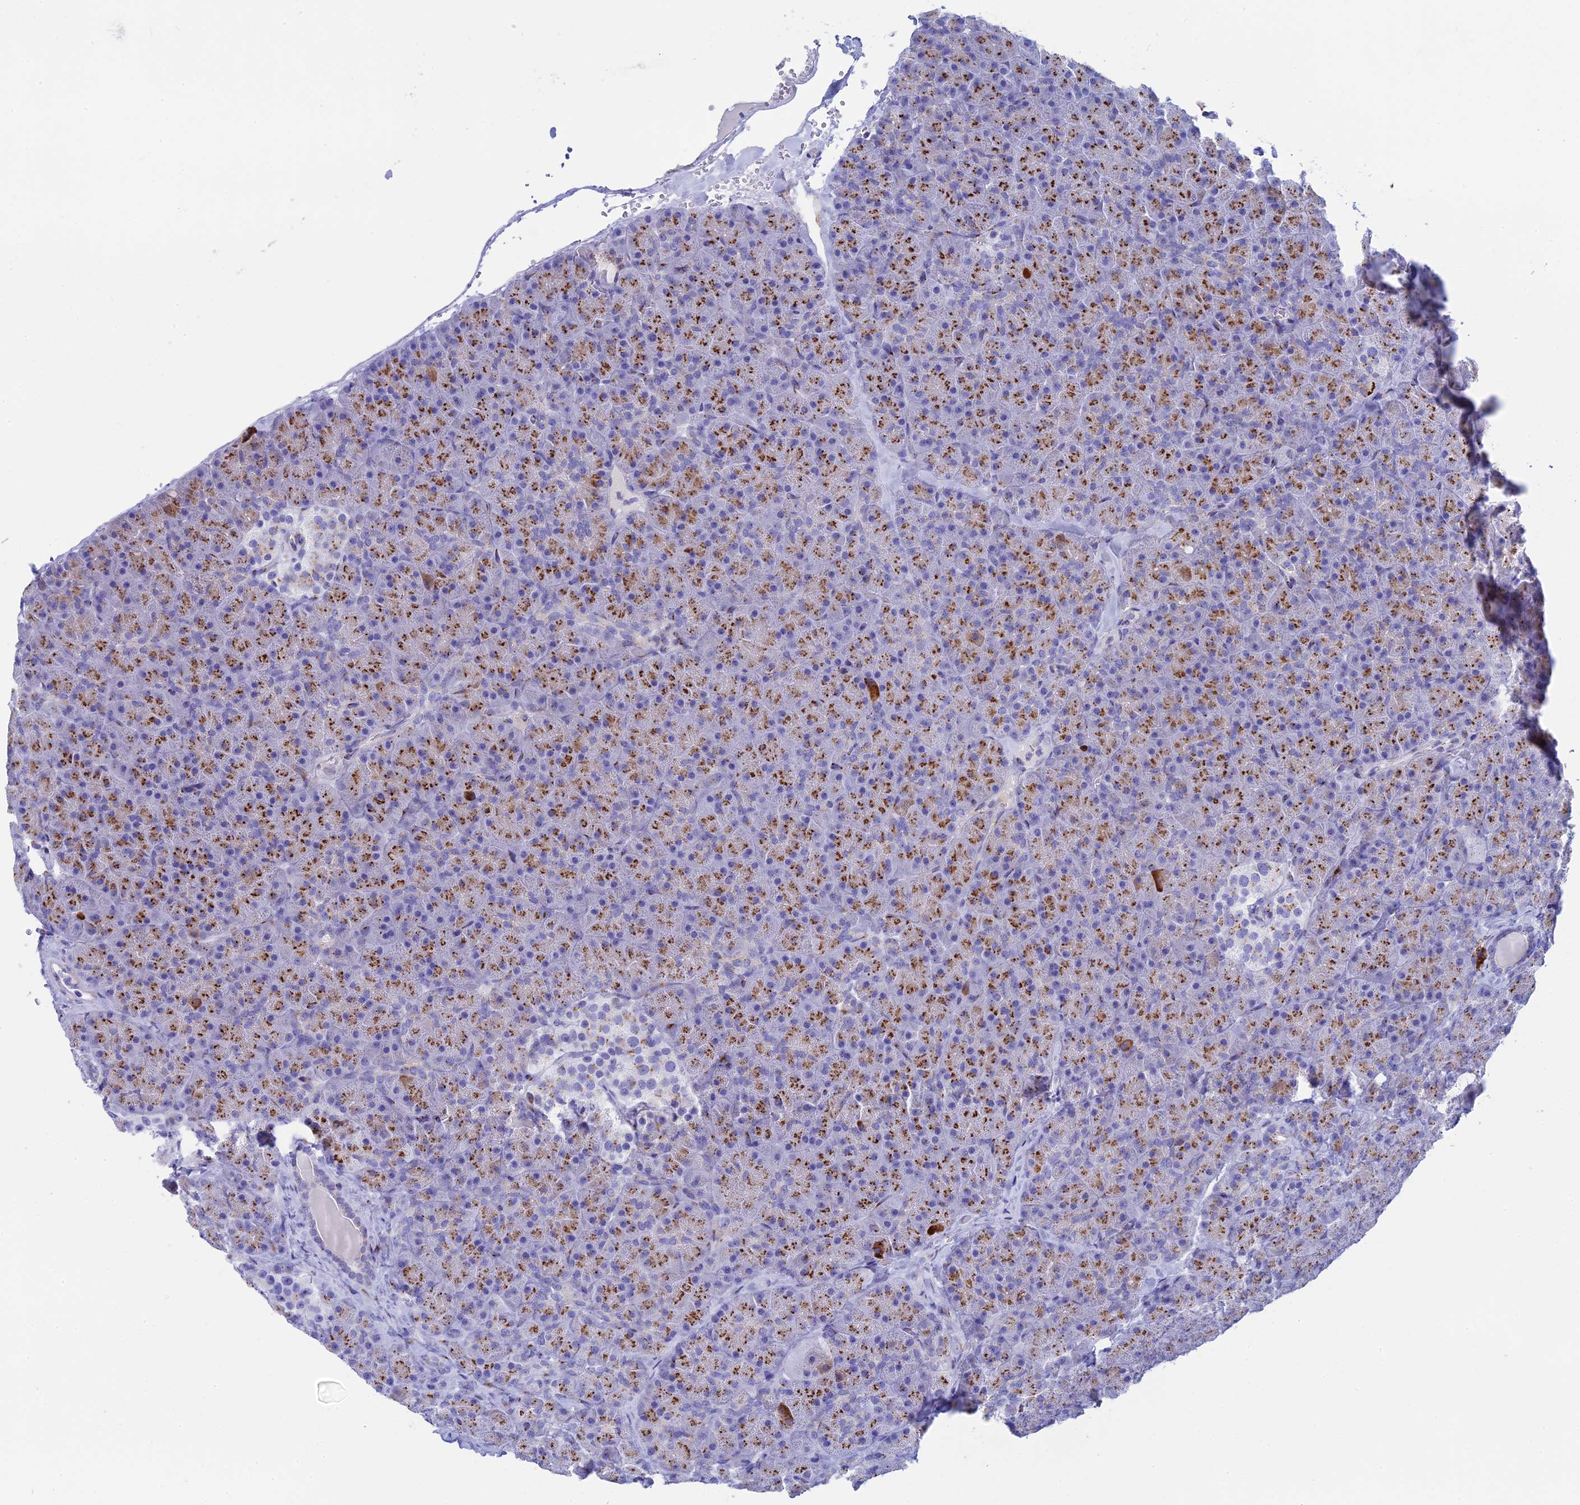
{"staining": {"intensity": "moderate", "quantity": ">75%", "location": "cytoplasmic/membranous"}, "tissue": "pancreas", "cell_type": "Exocrine glandular cells", "image_type": "normal", "snomed": [{"axis": "morphology", "description": "Normal tissue, NOS"}, {"axis": "topography", "description": "Pancreas"}], "caption": "DAB (3,3'-diaminobenzidine) immunohistochemical staining of normal pancreas demonstrates moderate cytoplasmic/membranous protein expression in approximately >75% of exocrine glandular cells. The protein of interest is stained brown, and the nuclei are stained in blue (DAB (3,3'-diaminobenzidine) IHC with brightfield microscopy, high magnification).", "gene": "ERICH4", "patient": {"sex": "male", "age": 36}}